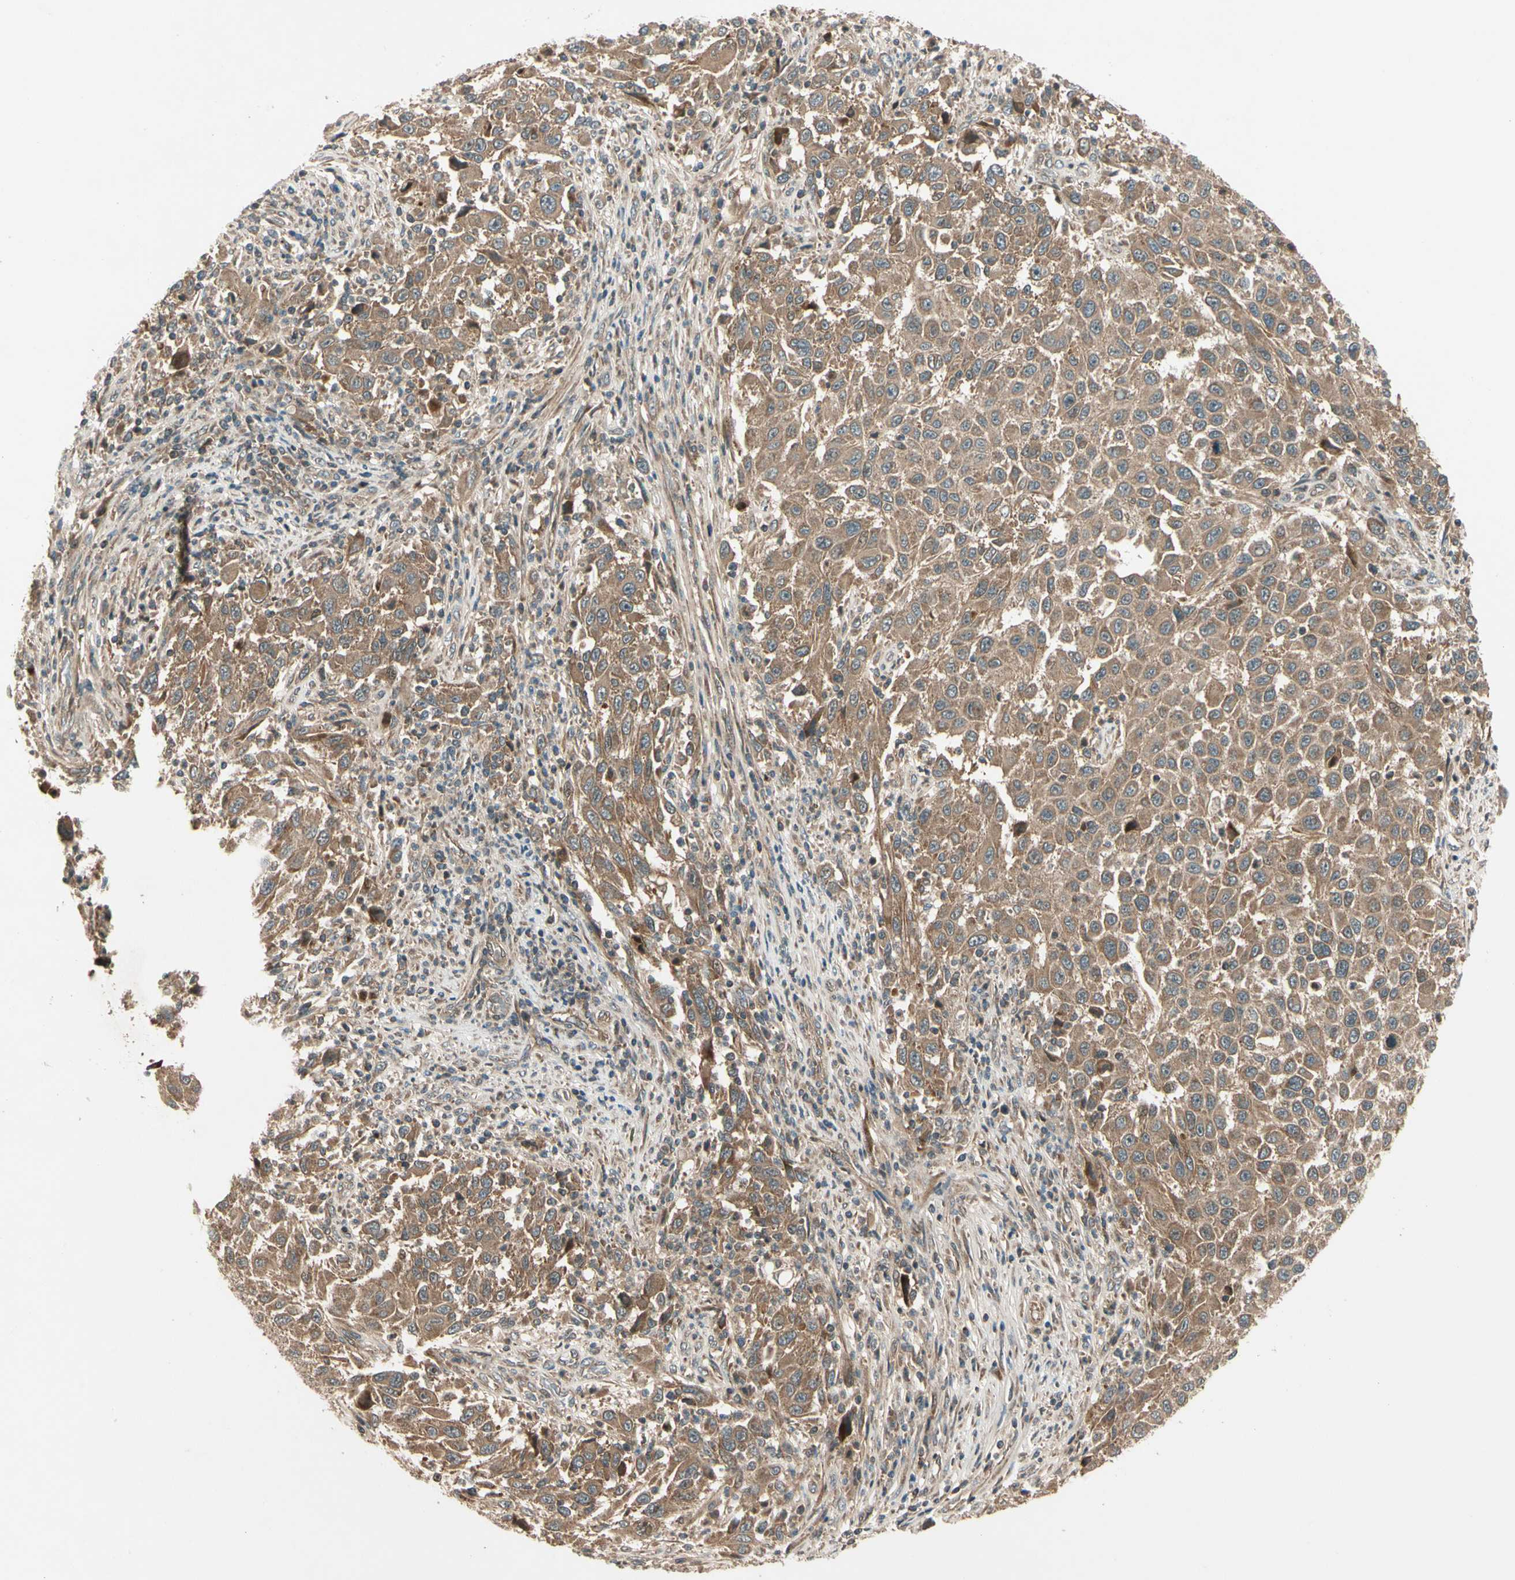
{"staining": {"intensity": "moderate", "quantity": ">75%", "location": "cytoplasmic/membranous"}, "tissue": "melanoma", "cell_type": "Tumor cells", "image_type": "cancer", "snomed": [{"axis": "morphology", "description": "Malignant melanoma, Metastatic site"}, {"axis": "topography", "description": "Lymph node"}], "caption": "High-power microscopy captured an IHC image of malignant melanoma (metastatic site), revealing moderate cytoplasmic/membranous positivity in approximately >75% of tumor cells.", "gene": "ACVR1C", "patient": {"sex": "male", "age": 61}}